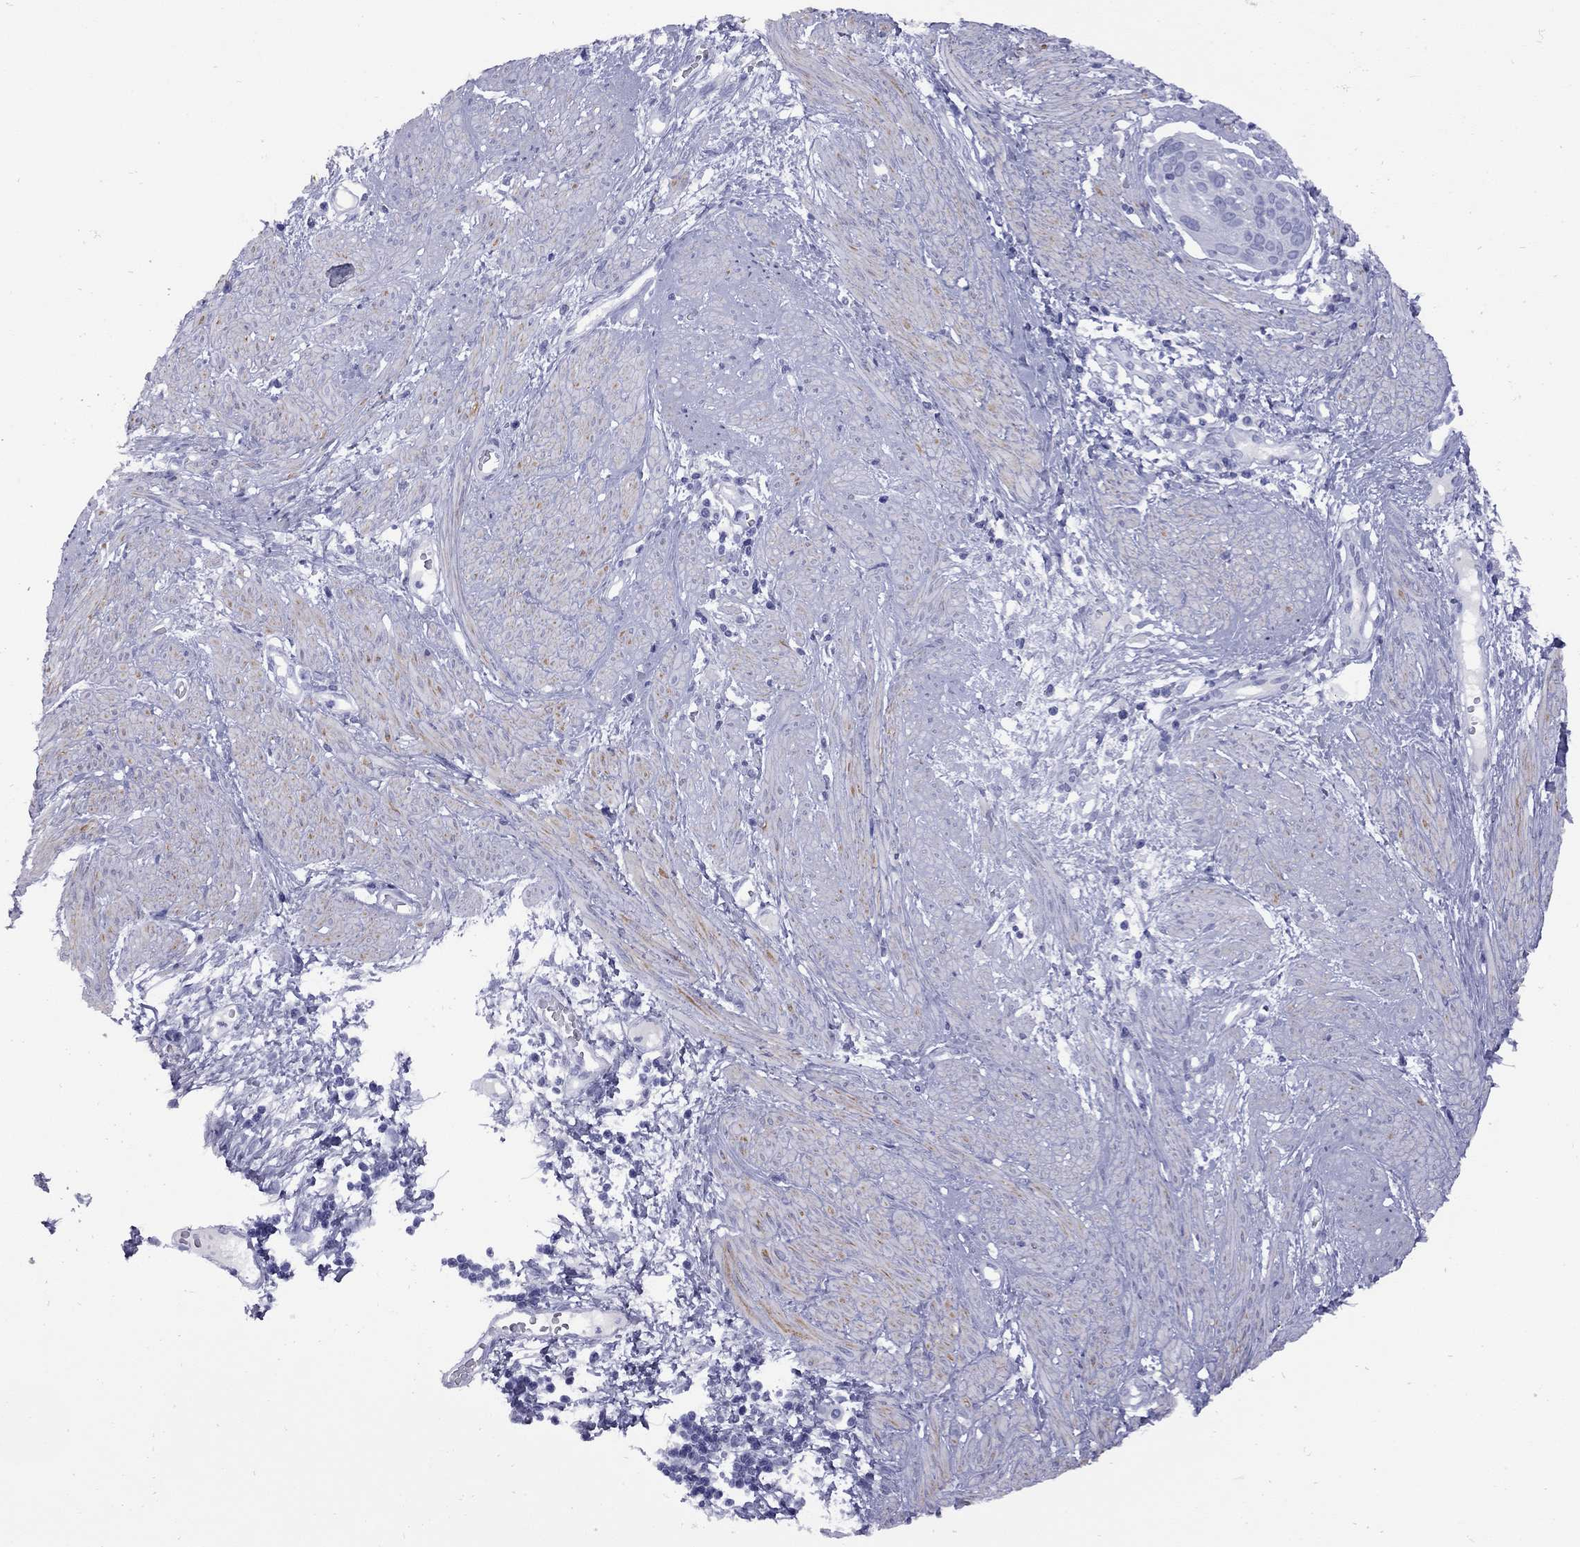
{"staining": {"intensity": "negative", "quantity": "none", "location": "none"}, "tissue": "cervical cancer", "cell_type": "Tumor cells", "image_type": "cancer", "snomed": [{"axis": "morphology", "description": "Squamous cell carcinoma, NOS"}, {"axis": "topography", "description": "Cervix"}], "caption": "Immunohistochemistry histopathology image of neoplastic tissue: human cervical cancer stained with DAB (3,3'-diaminobenzidine) demonstrates no significant protein positivity in tumor cells.", "gene": "EPPIN", "patient": {"sex": "female", "age": 39}}